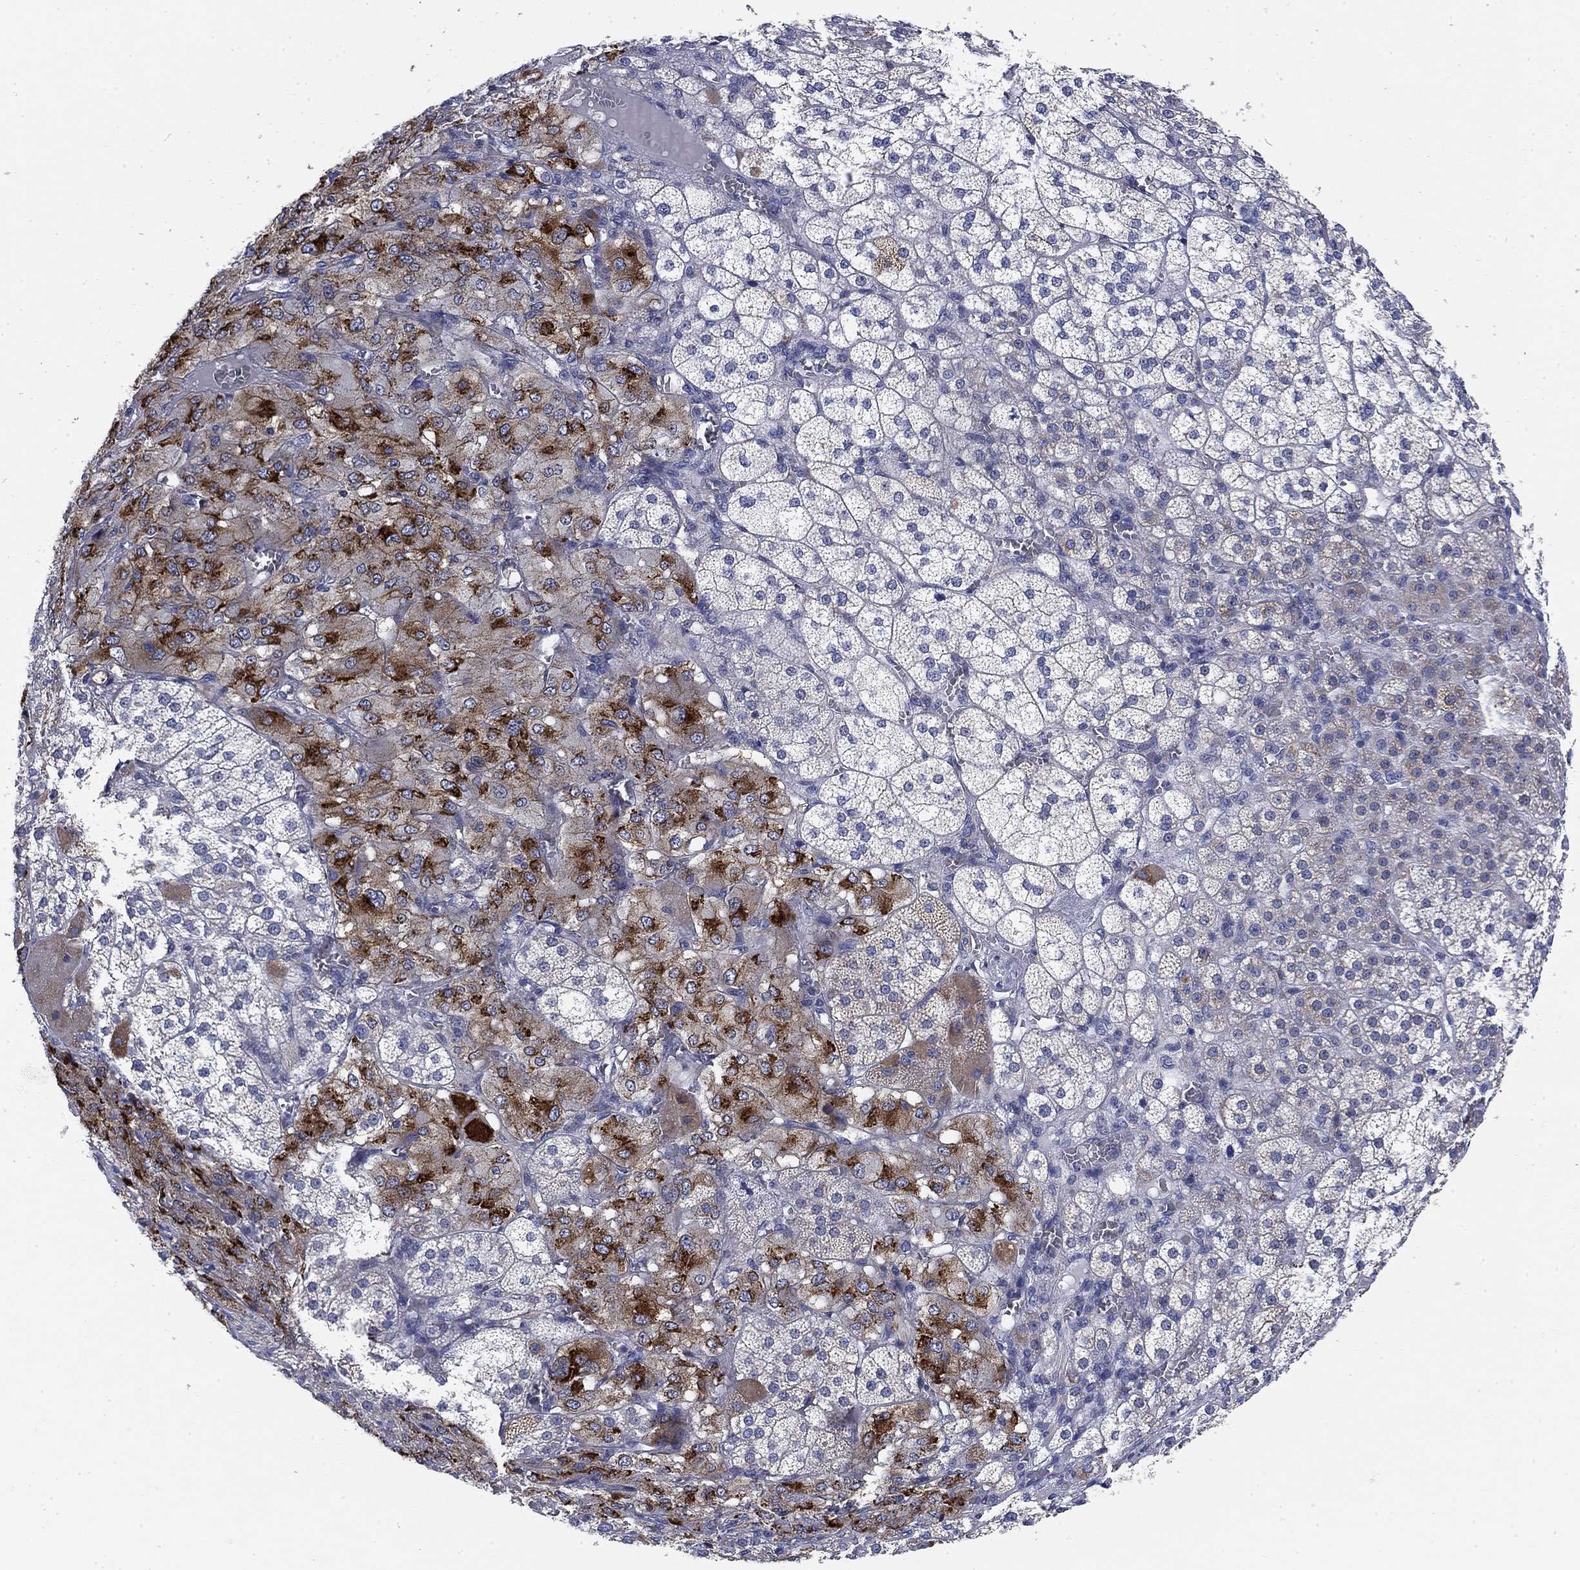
{"staining": {"intensity": "strong", "quantity": "<25%", "location": "cytoplasmic/membranous"}, "tissue": "adrenal gland", "cell_type": "Glandular cells", "image_type": "normal", "snomed": [{"axis": "morphology", "description": "Normal tissue, NOS"}, {"axis": "topography", "description": "Adrenal gland"}], "caption": "Glandular cells reveal strong cytoplasmic/membranous positivity in approximately <25% of cells in benign adrenal gland. (IHC, brightfield microscopy, high magnification).", "gene": "NACAD", "patient": {"sex": "female", "age": 60}}